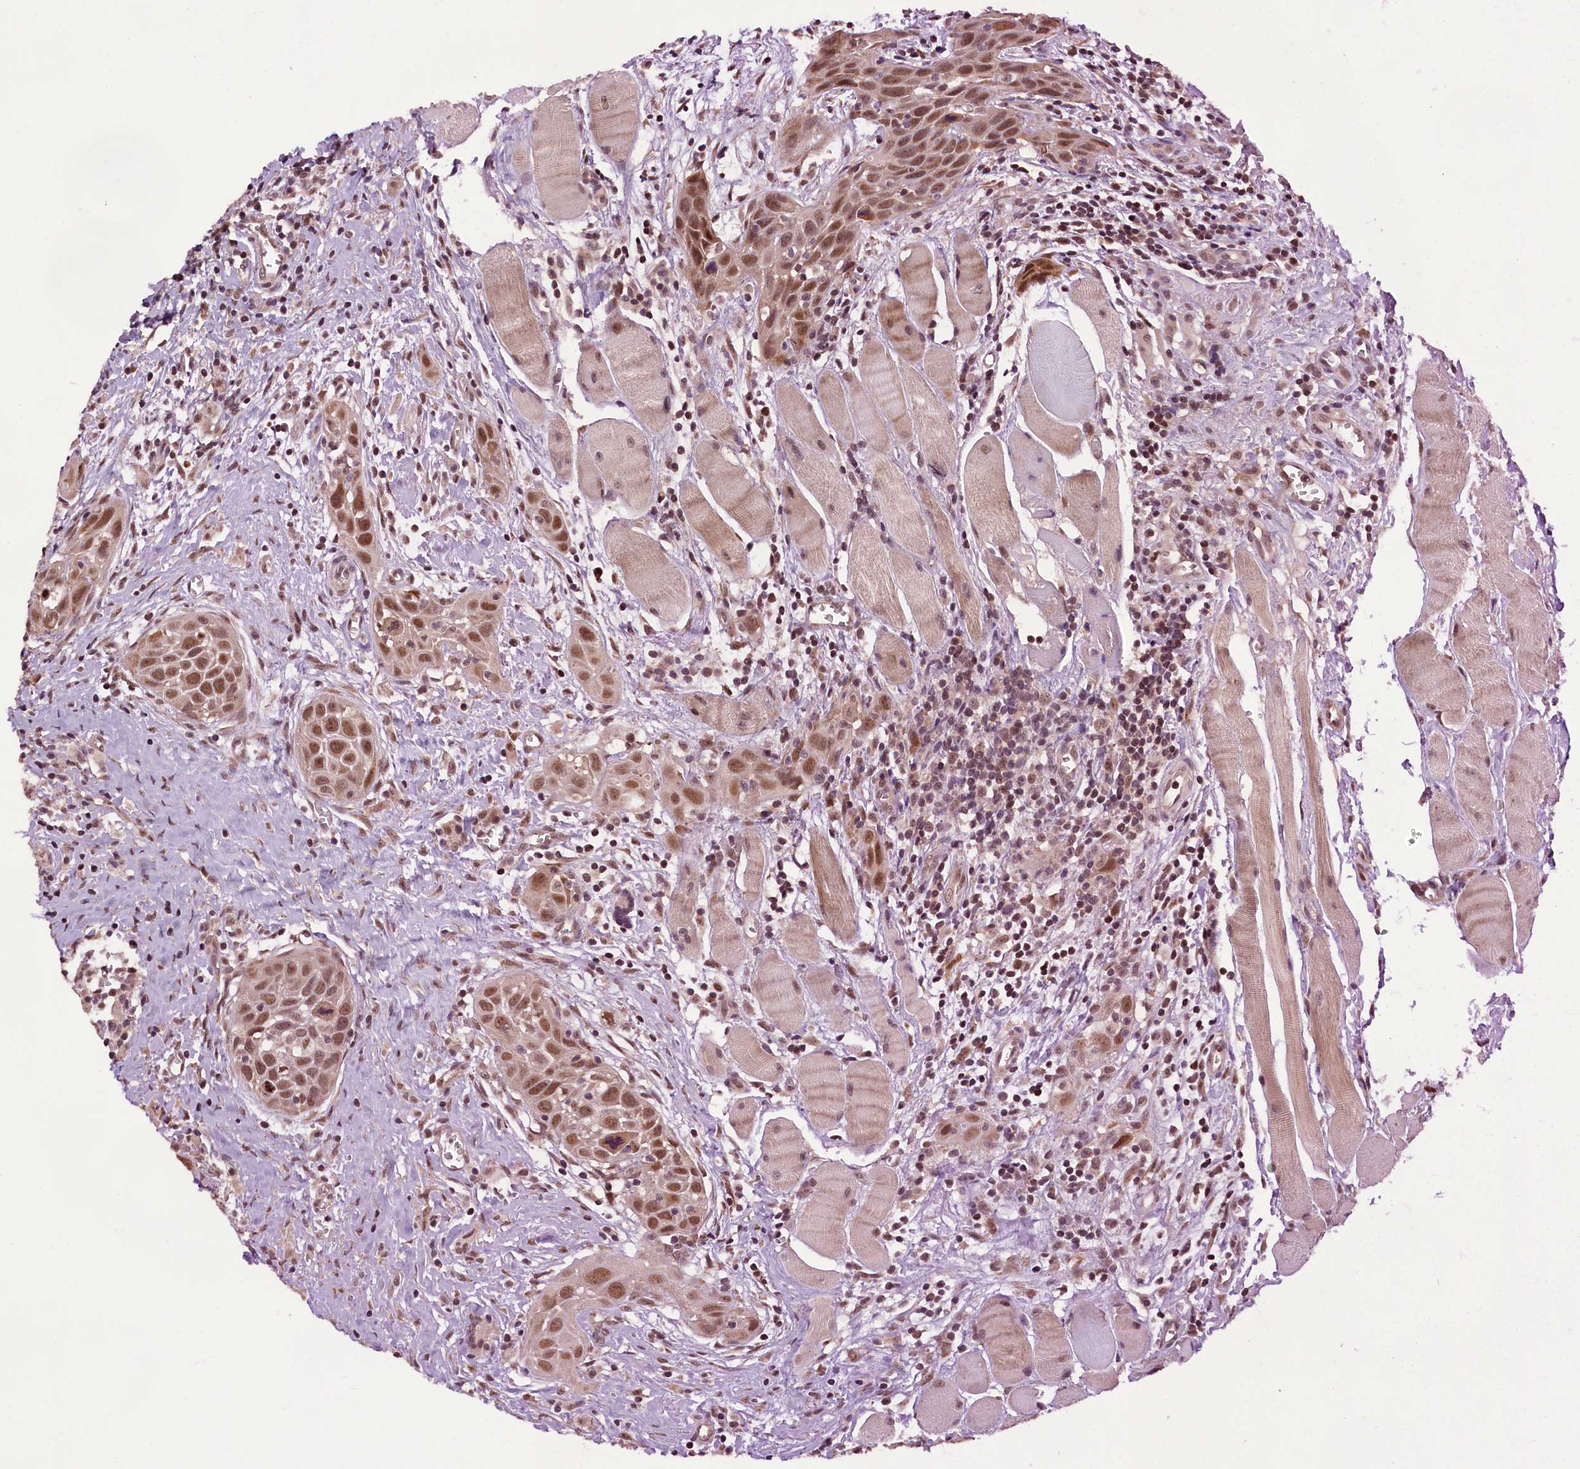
{"staining": {"intensity": "moderate", "quantity": ">75%", "location": "nuclear"}, "tissue": "head and neck cancer", "cell_type": "Tumor cells", "image_type": "cancer", "snomed": [{"axis": "morphology", "description": "Squamous cell carcinoma, NOS"}, {"axis": "topography", "description": "Oral tissue"}, {"axis": "topography", "description": "Head-Neck"}], "caption": "A medium amount of moderate nuclear positivity is present in about >75% of tumor cells in squamous cell carcinoma (head and neck) tissue.", "gene": "RPUSD2", "patient": {"sex": "female", "age": 50}}